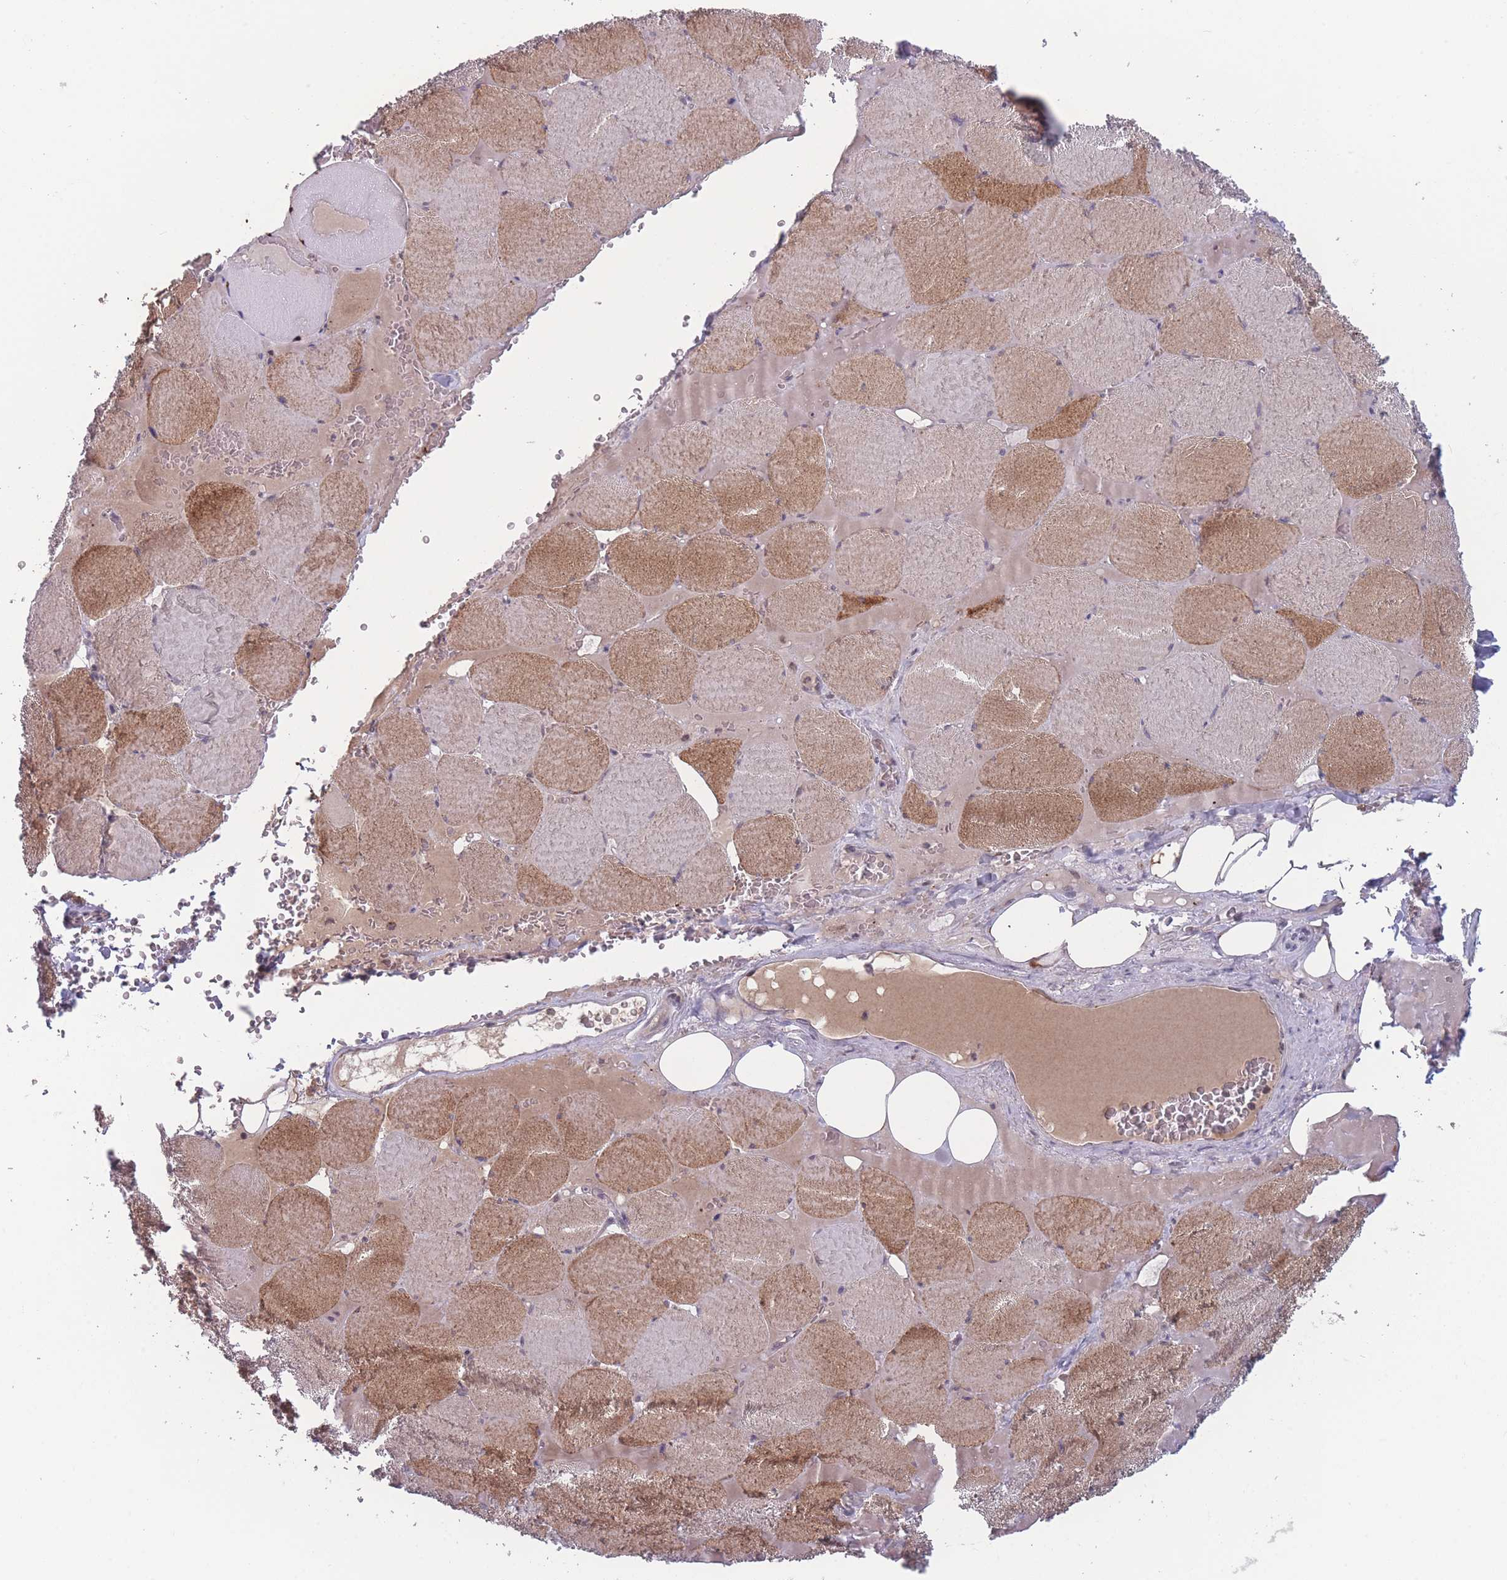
{"staining": {"intensity": "moderate", "quantity": "25%-75%", "location": "cytoplasmic/membranous"}, "tissue": "skeletal muscle", "cell_type": "Myocytes", "image_type": "normal", "snomed": [{"axis": "morphology", "description": "Normal tissue, NOS"}, {"axis": "topography", "description": "Skeletal muscle"}, {"axis": "topography", "description": "Head-Neck"}], "caption": "Moderate cytoplasmic/membranous positivity is identified in approximately 25%-75% of myocytes in normal skeletal muscle. The staining was performed using DAB (3,3'-diaminobenzidine), with brown indicating positive protein expression. Nuclei are stained blue with hematoxylin.", "gene": "TMEM232", "patient": {"sex": "male", "age": 66}}